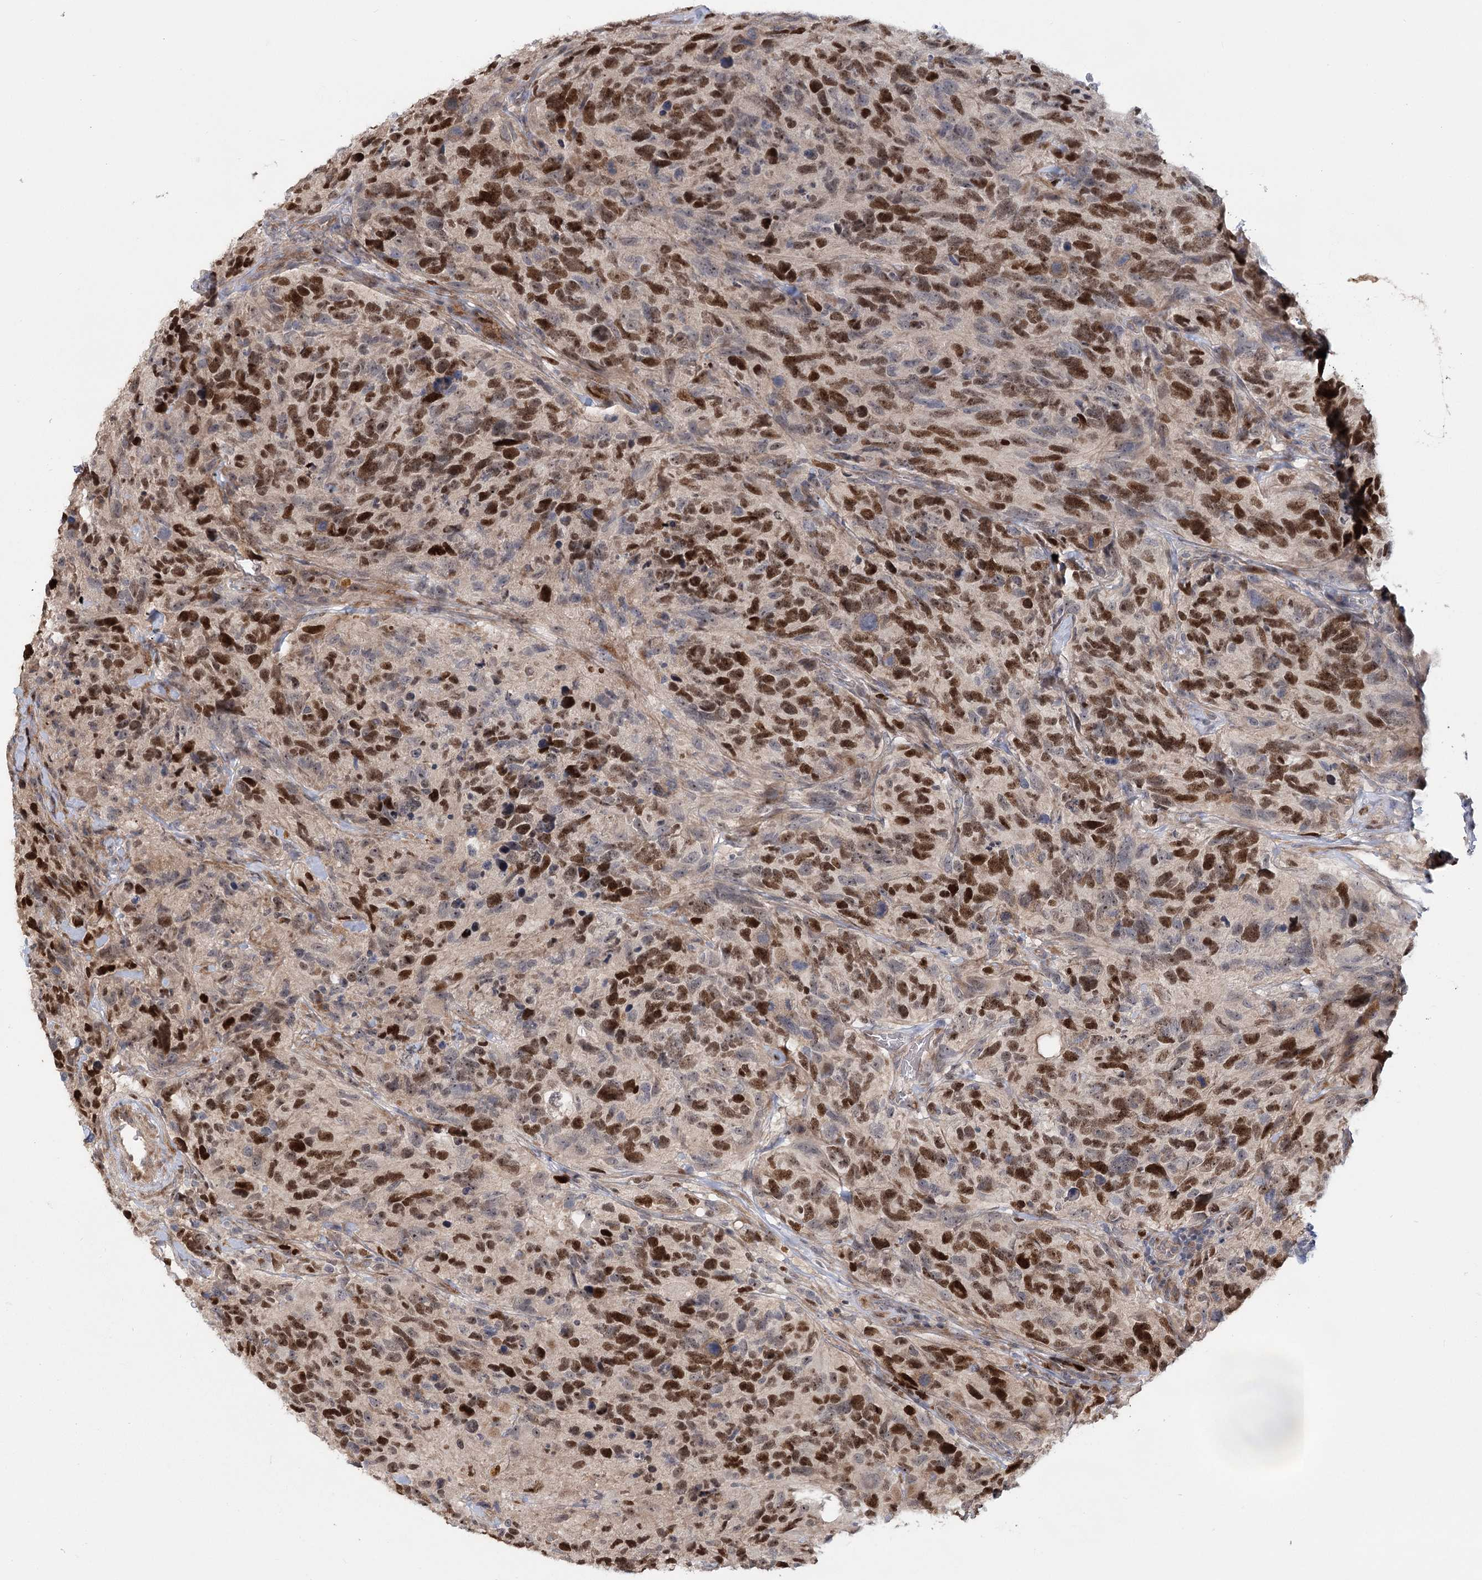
{"staining": {"intensity": "strong", "quantity": "25%-75%", "location": "nuclear"}, "tissue": "glioma", "cell_type": "Tumor cells", "image_type": "cancer", "snomed": [{"axis": "morphology", "description": "Glioma, malignant, High grade"}, {"axis": "topography", "description": "Brain"}], "caption": "This is an image of IHC staining of glioma, which shows strong positivity in the nuclear of tumor cells.", "gene": "PIK3C2A", "patient": {"sex": "male", "age": 69}}